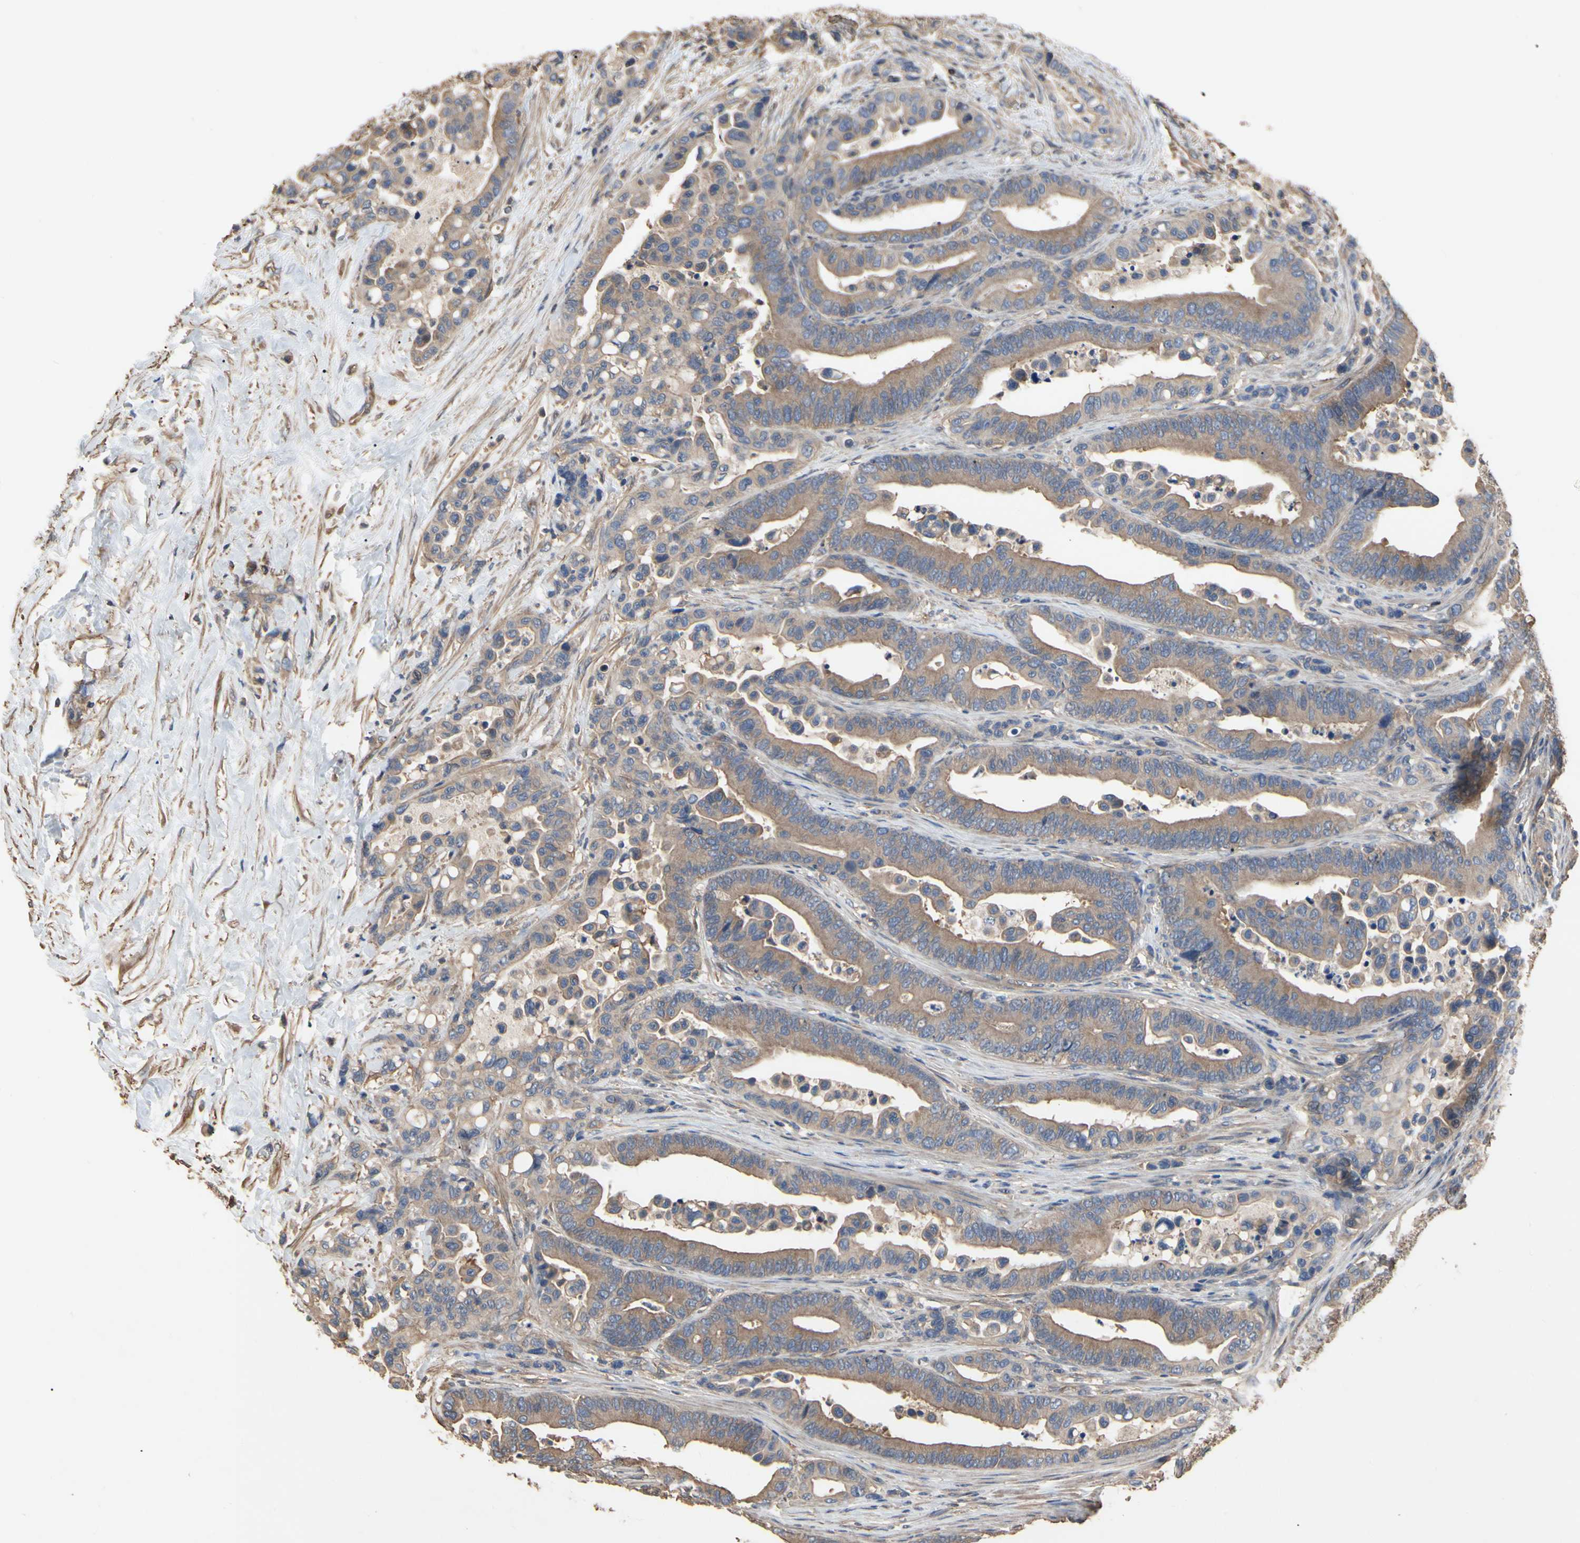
{"staining": {"intensity": "moderate", "quantity": ">75%", "location": "cytoplasmic/membranous"}, "tissue": "colorectal cancer", "cell_type": "Tumor cells", "image_type": "cancer", "snomed": [{"axis": "morphology", "description": "Normal tissue, NOS"}, {"axis": "morphology", "description": "Adenocarcinoma, NOS"}, {"axis": "topography", "description": "Colon"}], "caption": "Protein staining by IHC displays moderate cytoplasmic/membranous positivity in about >75% of tumor cells in colorectal cancer. The protein of interest is stained brown, and the nuclei are stained in blue (DAB IHC with brightfield microscopy, high magnification).", "gene": "PDZK1", "patient": {"sex": "male", "age": 82}}